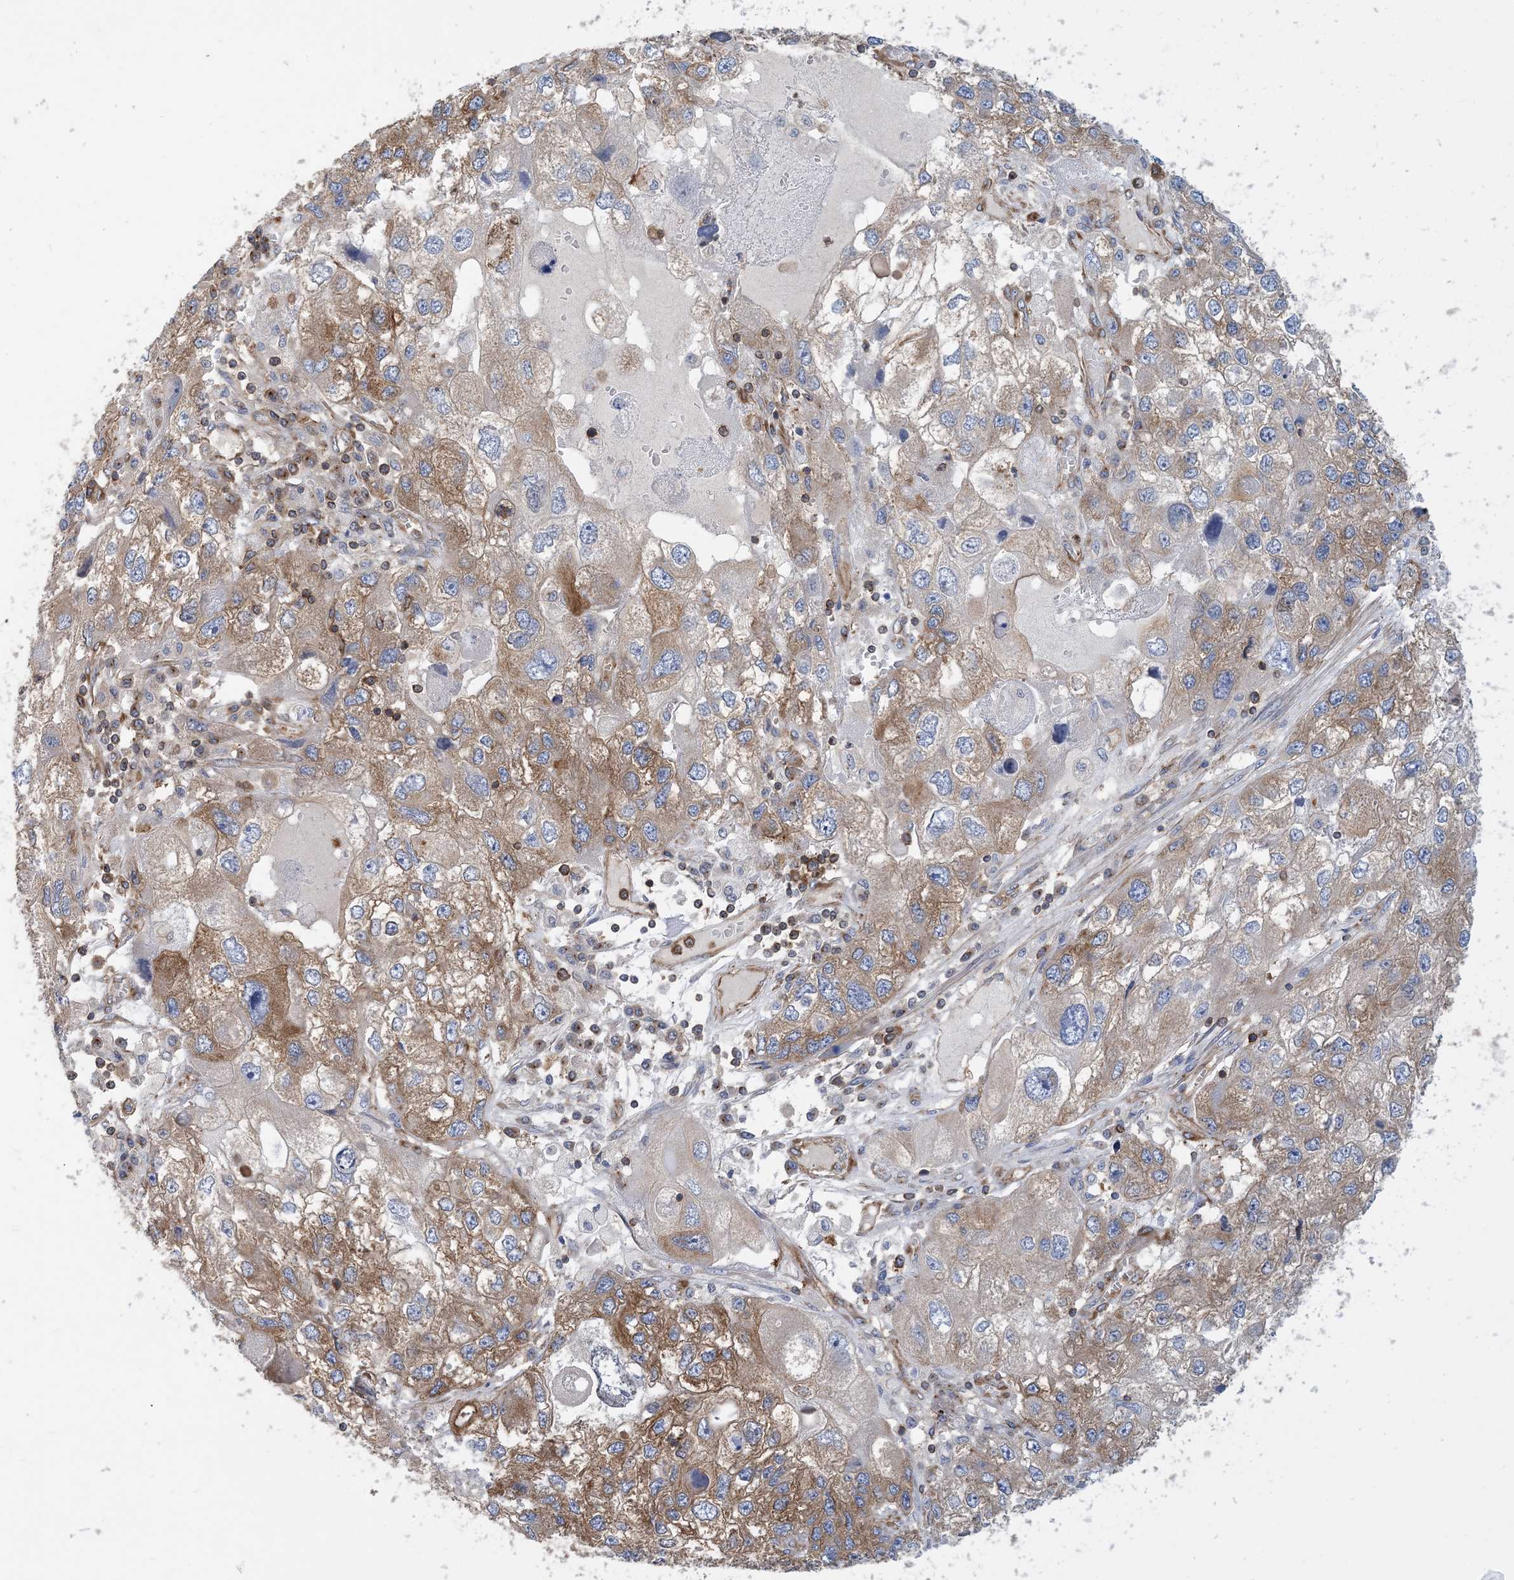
{"staining": {"intensity": "moderate", "quantity": "25%-75%", "location": "cytoplasmic/membranous"}, "tissue": "endometrial cancer", "cell_type": "Tumor cells", "image_type": "cancer", "snomed": [{"axis": "morphology", "description": "Adenocarcinoma, NOS"}, {"axis": "topography", "description": "Endometrium"}], "caption": "Endometrial cancer (adenocarcinoma) was stained to show a protein in brown. There is medium levels of moderate cytoplasmic/membranous staining in approximately 25%-75% of tumor cells. (Stains: DAB in brown, nuclei in blue, Microscopy: brightfield microscopy at high magnification).", "gene": "DYNC1LI1", "patient": {"sex": "female", "age": 49}}